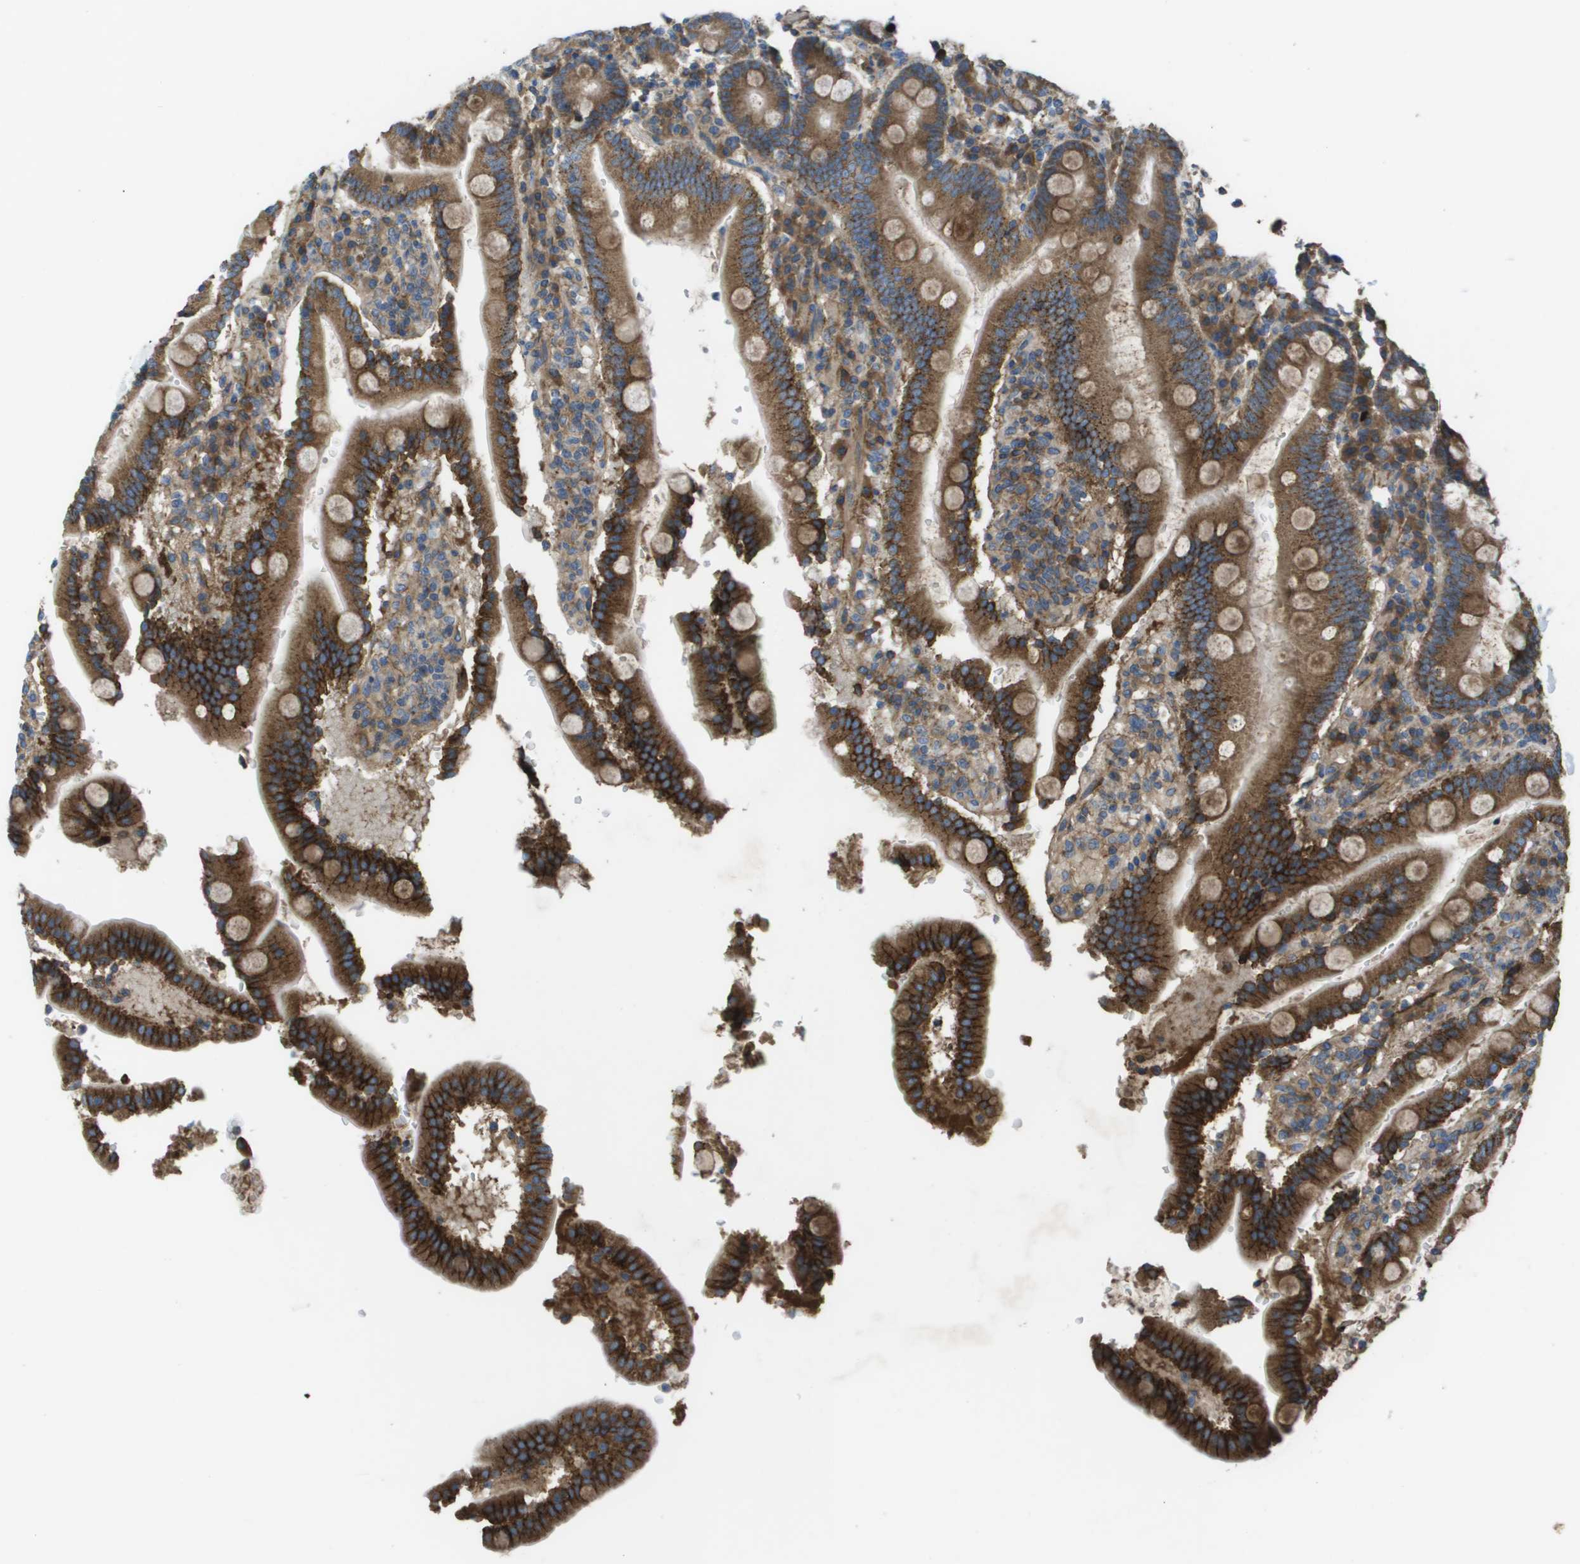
{"staining": {"intensity": "strong", "quantity": "25%-75%", "location": "cytoplasmic/membranous"}, "tissue": "duodenum", "cell_type": "Glandular cells", "image_type": "normal", "snomed": [{"axis": "morphology", "description": "Normal tissue, NOS"}, {"axis": "topography", "description": "Small intestine, NOS"}], "caption": "DAB (3,3'-diaminobenzidine) immunohistochemical staining of unremarkable human duodenum exhibits strong cytoplasmic/membranous protein positivity in about 25%-75% of glandular cells.", "gene": "CLCN2", "patient": {"sex": "female", "age": 71}}